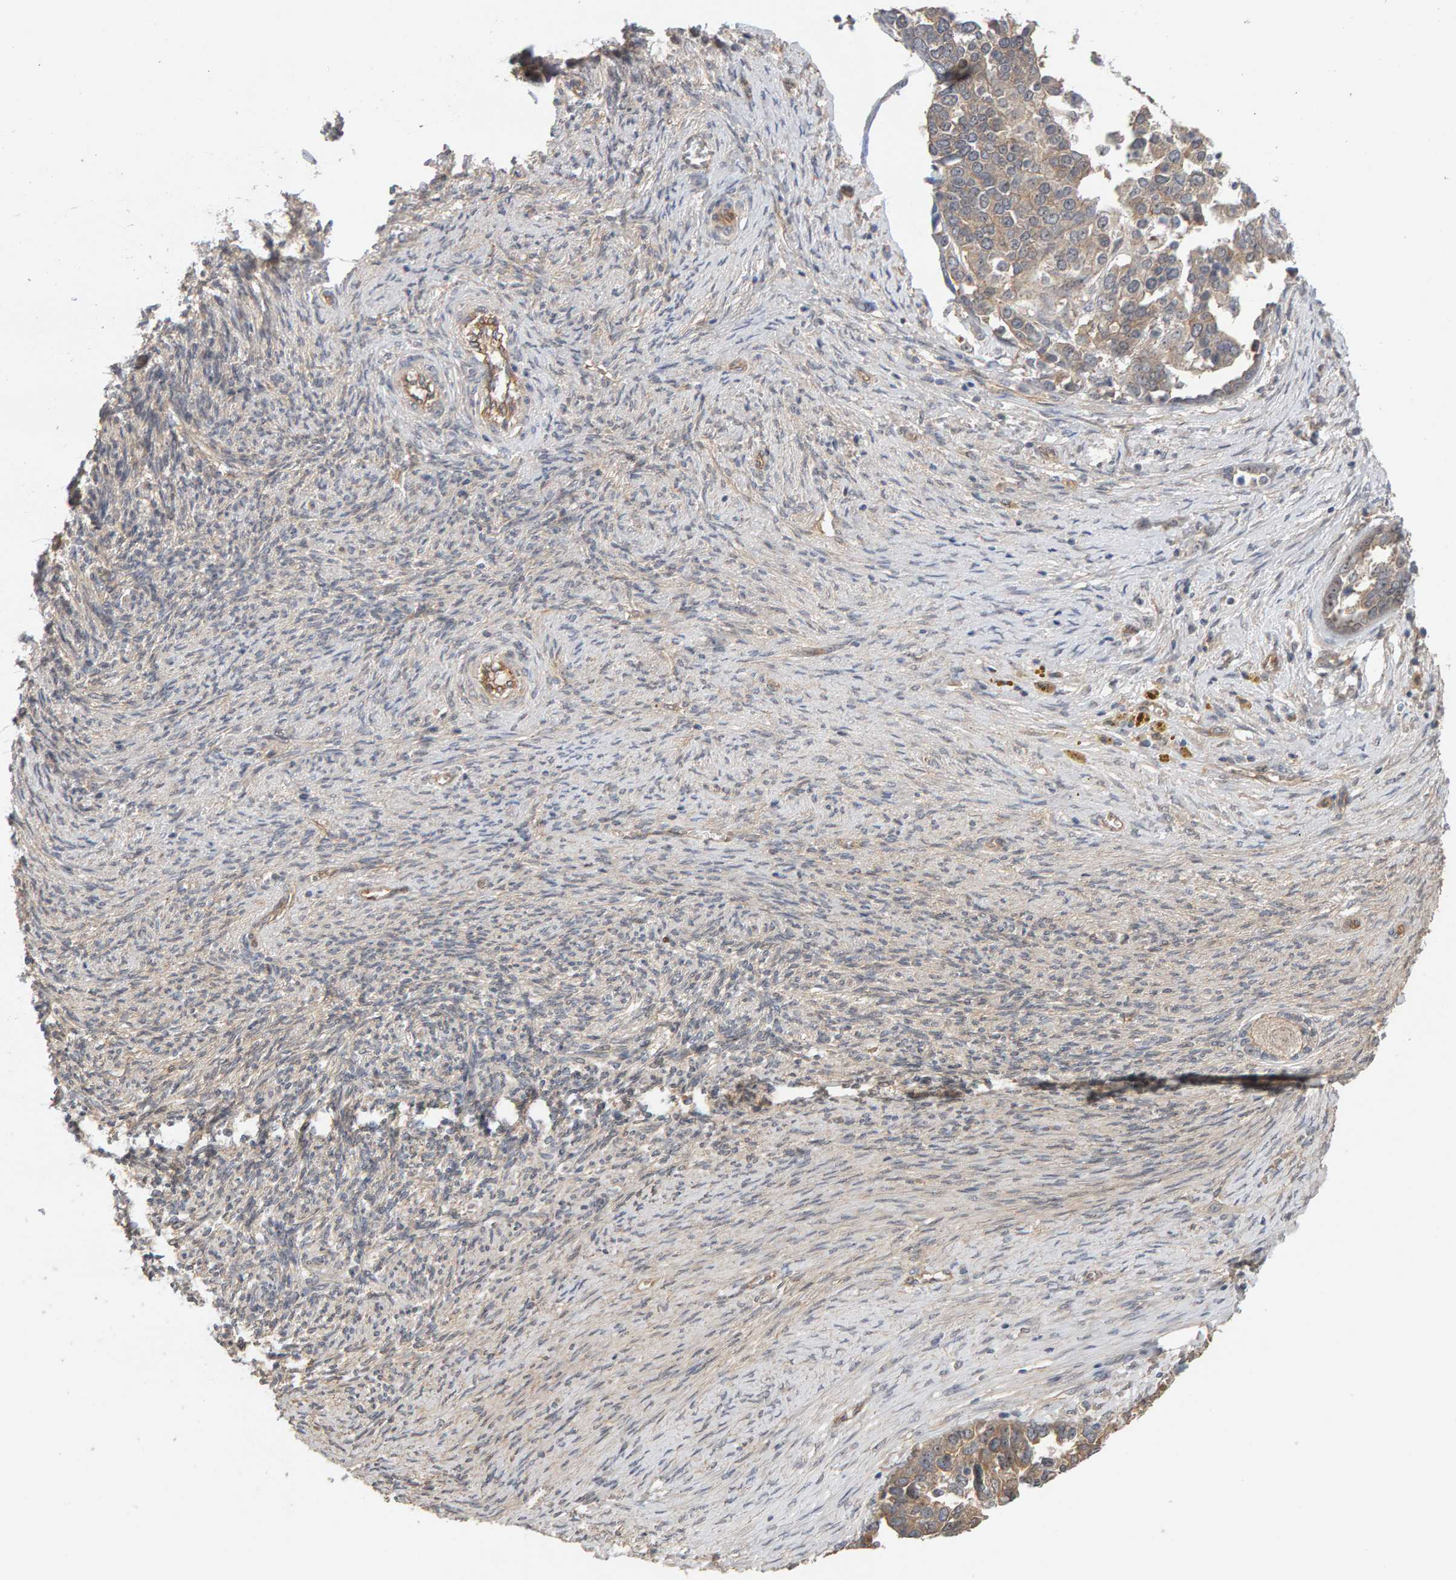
{"staining": {"intensity": "weak", "quantity": ">75%", "location": "cytoplasmic/membranous"}, "tissue": "ovarian cancer", "cell_type": "Tumor cells", "image_type": "cancer", "snomed": [{"axis": "morphology", "description": "Cystadenocarcinoma, serous, NOS"}, {"axis": "topography", "description": "Ovary"}], "caption": "Protein expression by immunohistochemistry (IHC) reveals weak cytoplasmic/membranous positivity in approximately >75% of tumor cells in ovarian serous cystadenocarcinoma.", "gene": "PPP1R16A", "patient": {"sex": "female", "age": 44}}